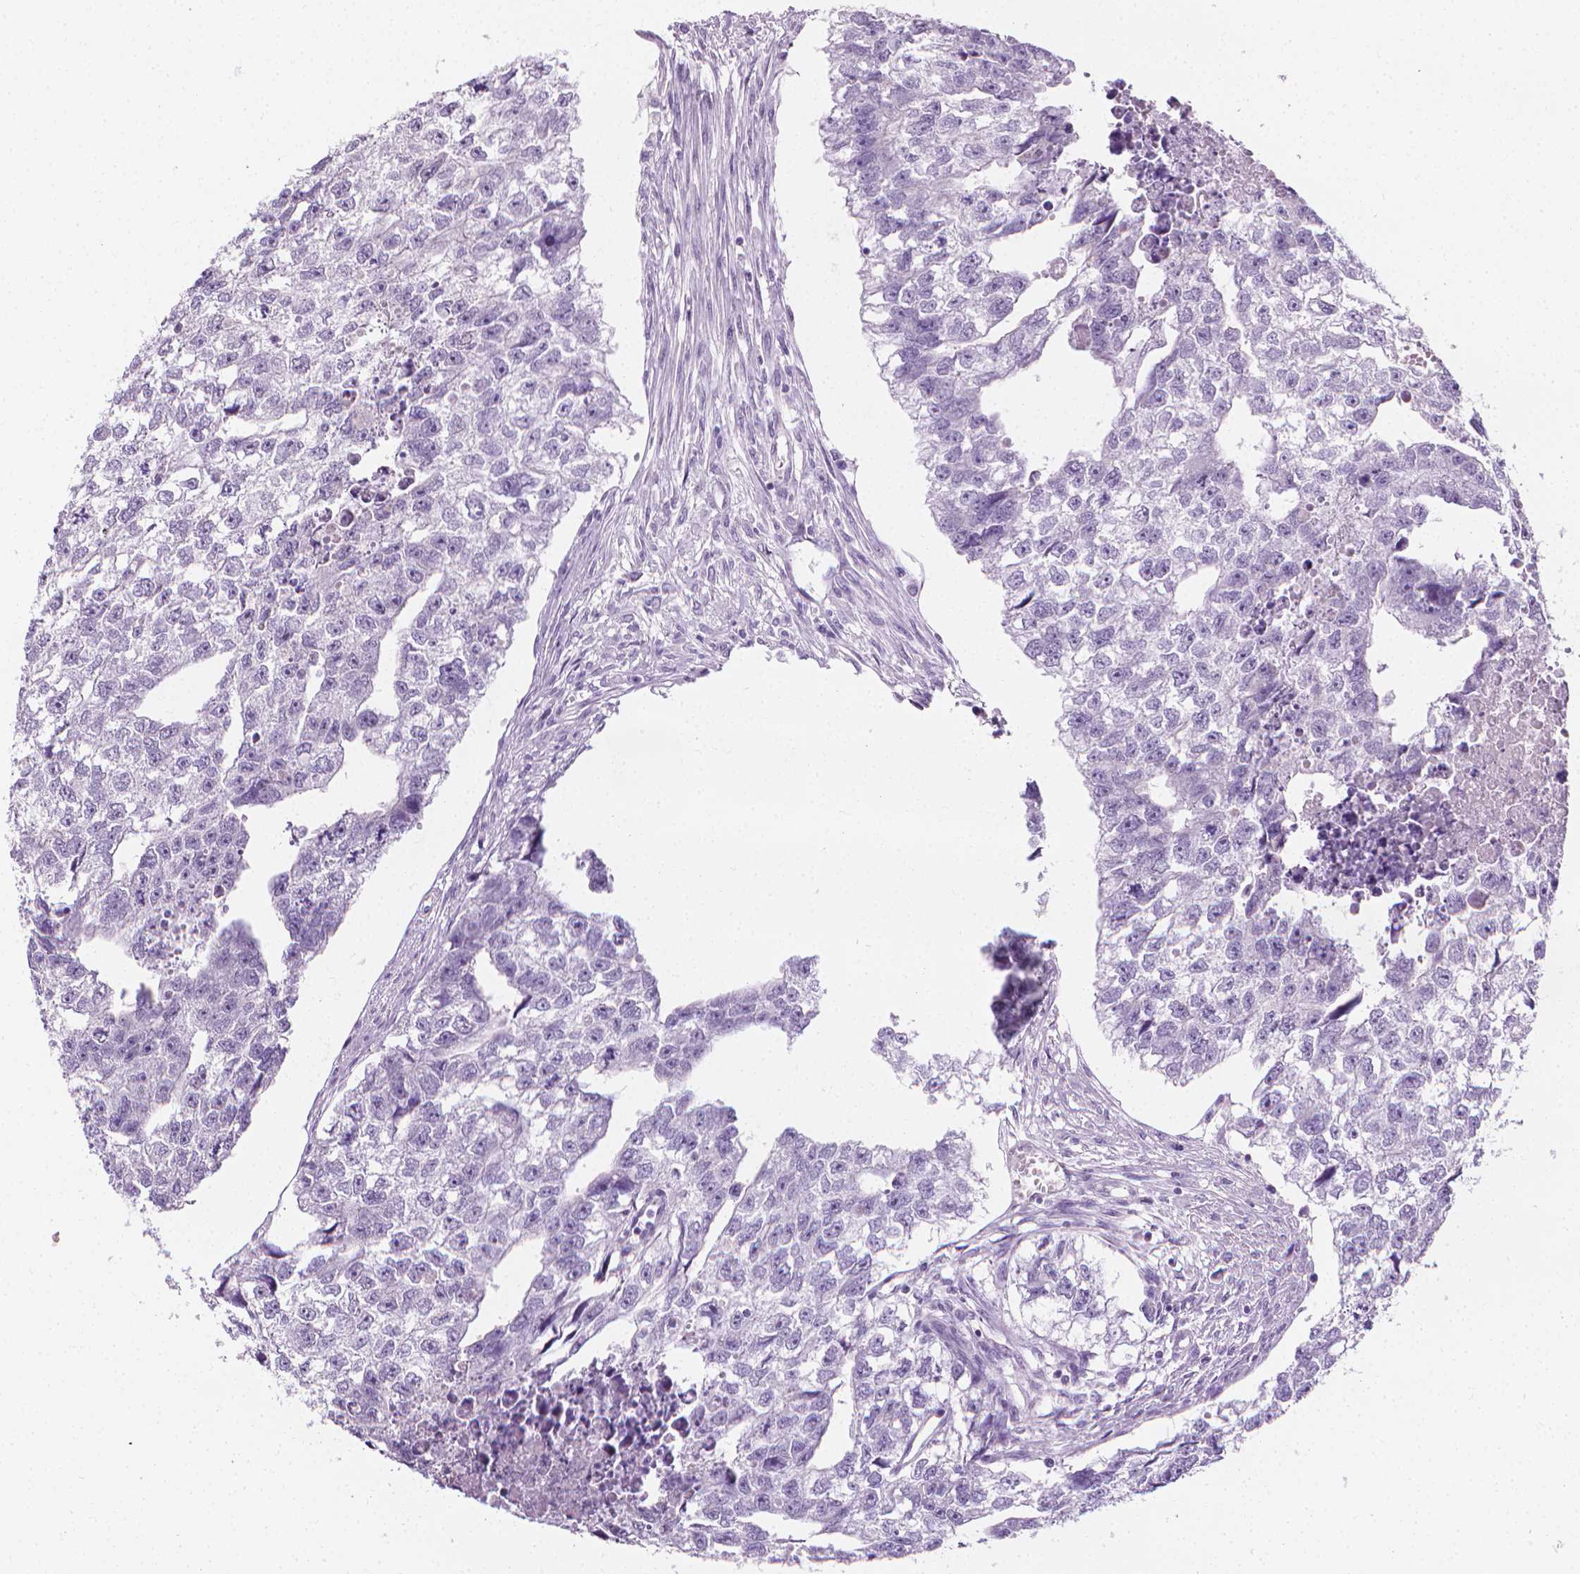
{"staining": {"intensity": "negative", "quantity": "none", "location": "none"}, "tissue": "testis cancer", "cell_type": "Tumor cells", "image_type": "cancer", "snomed": [{"axis": "morphology", "description": "Carcinoma, Embryonal, NOS"}, {"axis": "morphology", "description": "Teratoma, malignant, NOS"}, {"axis": "topography", "description": "Testis"}], "caption": "DAB immunohistochemical staining of testis cancer (malignant teratoma) displays no significant expression in tumor cells.", "gene": "DCAF8L1", "patient": {"sex": "male", "age": 44}}